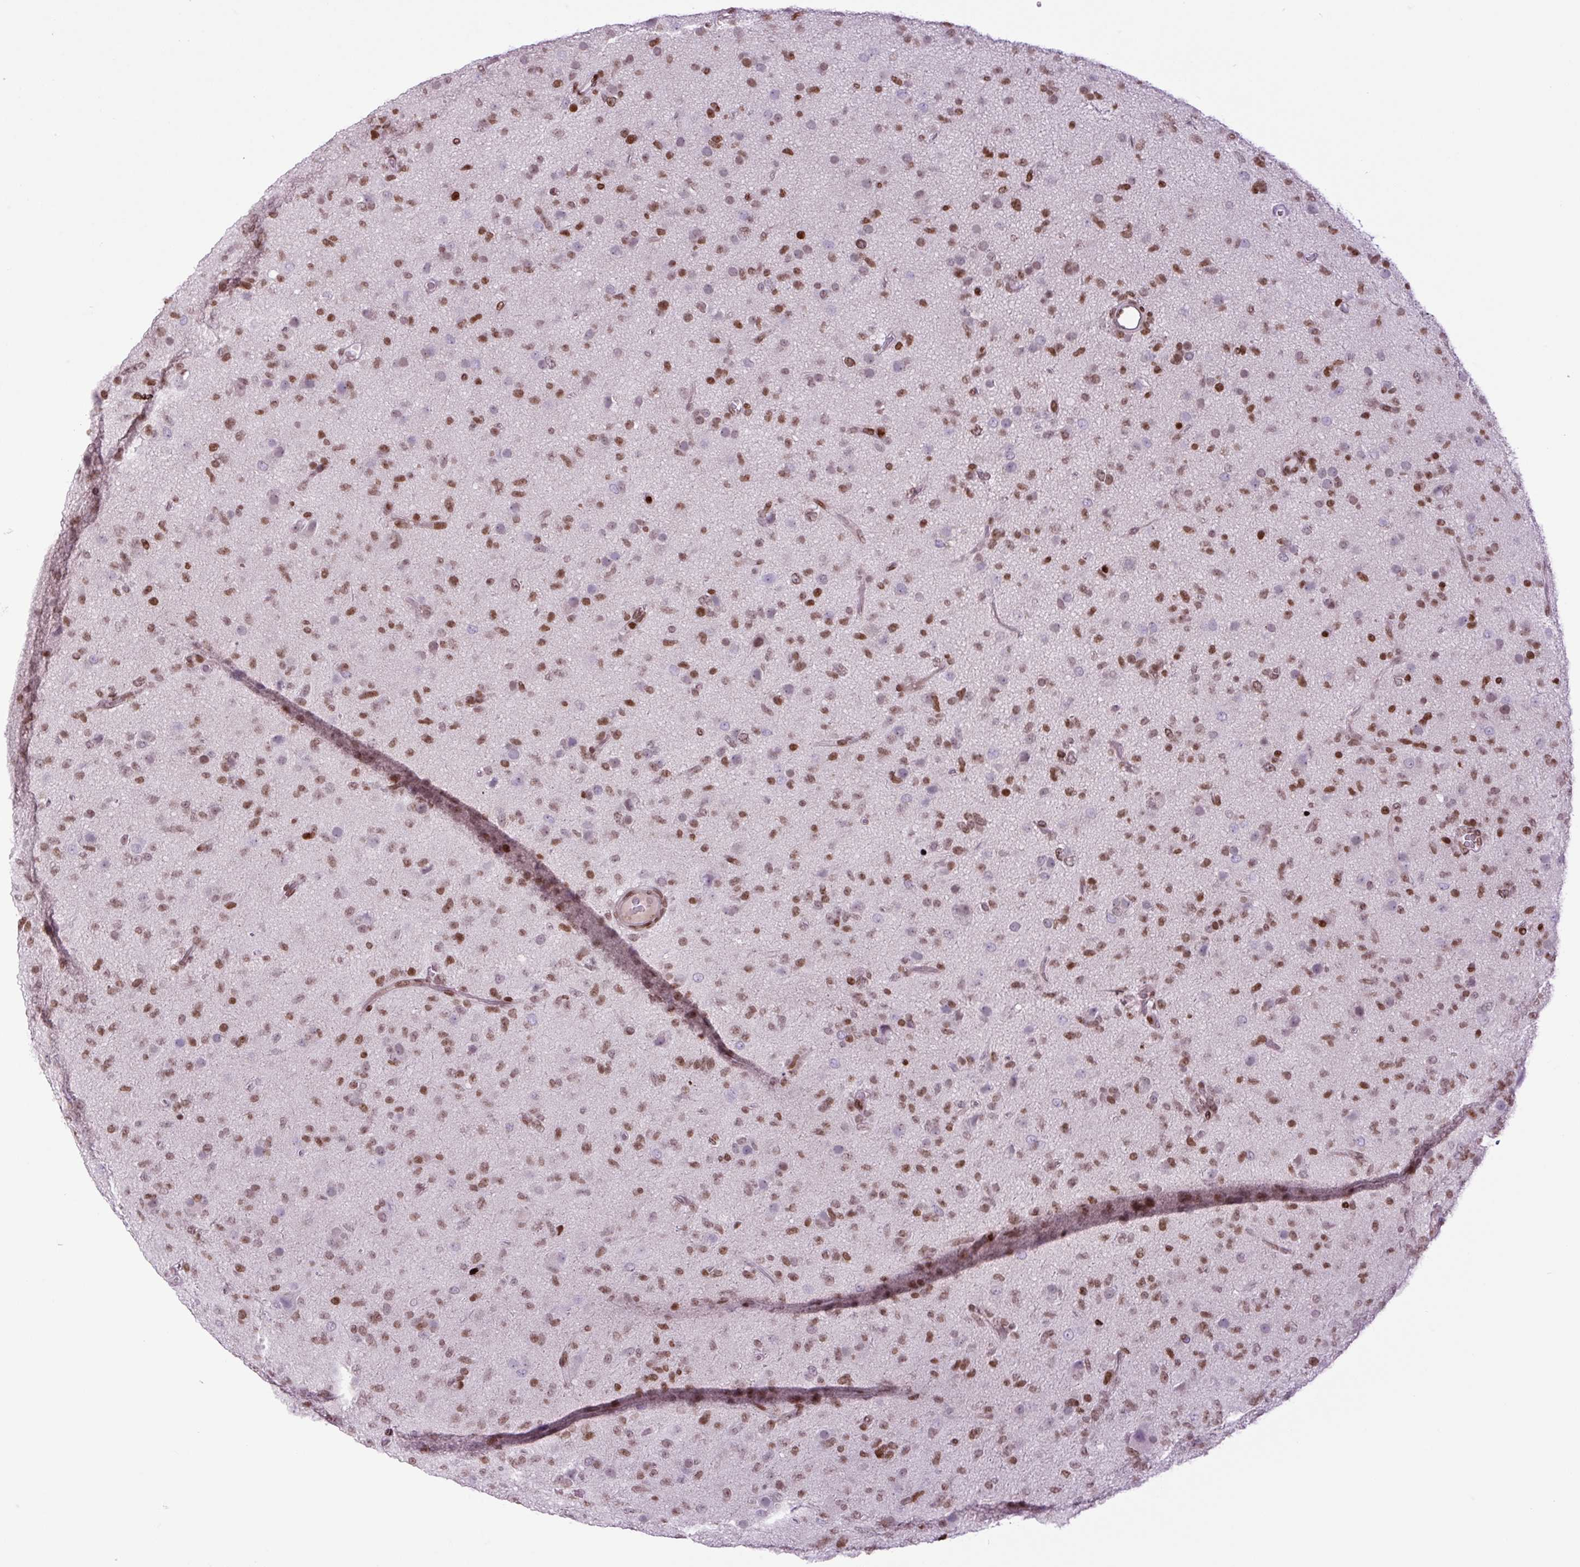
{"staining": {"intensity": "moderate", "quantity": ">75%", "location": "nuclear"}, "tissue": "glioma", "cell_type": "Tumor cells", "image_type": "cancer", "snomed": [{"axis": "morphology", "description": "Glioma, malignant, Low grade"}, {"axis": "topography", "description": "Brain"}], "caption": "High-magnification brightfield microscopy of glioma stained with DAB (3,3'-diaminobenzidine) (brown) and counterstained with hematoxylin (blue). tumor cells exhibit moderate nuclear staining is seen in about>75% of cells.", "gene": "H1-3", "patient": {"sex": "male", "age": 65}}